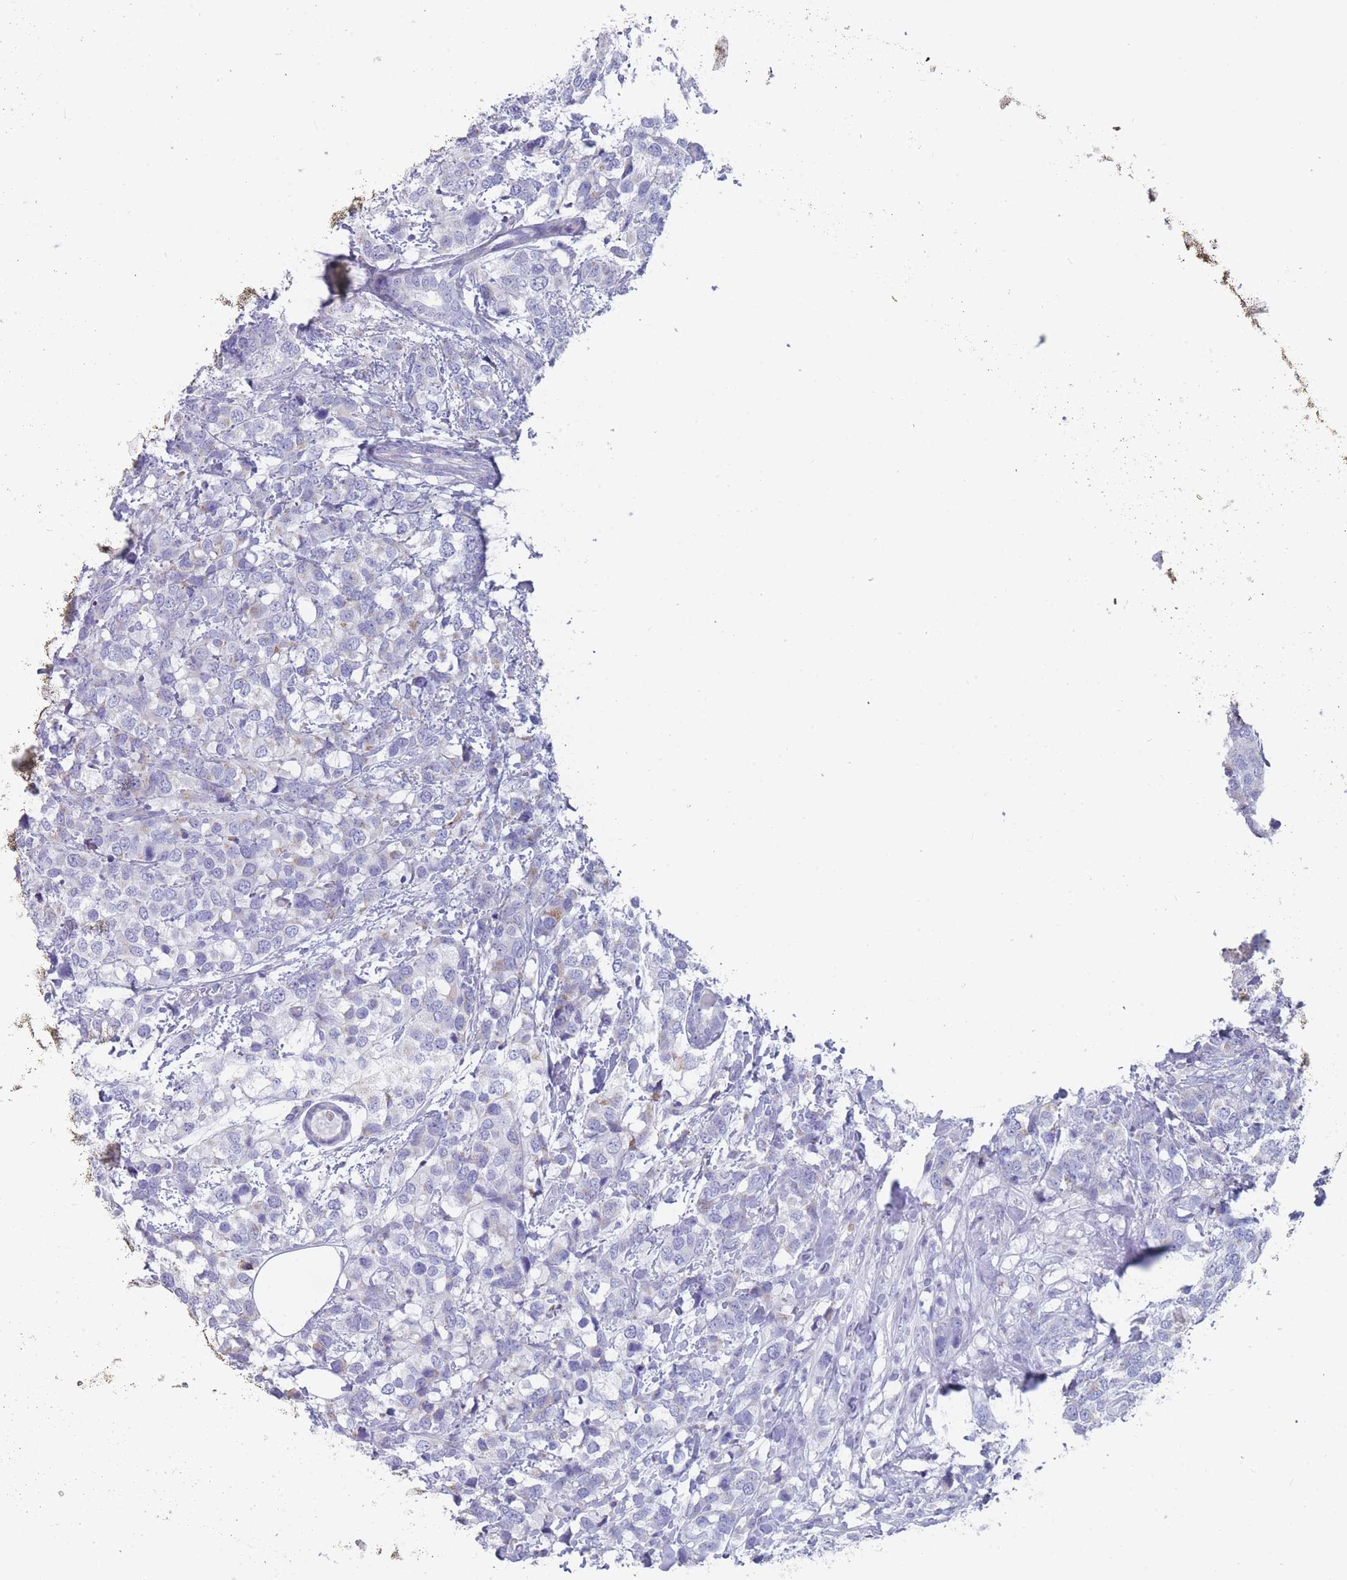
{"staining": {"intensity": "negative", "quantity": "none", "location": "none"}, "tissue": "breast cancer", "cell_type": "Tumor cells", "image_type": "cancer", "snomed": [{"axis": "morphology", "description": "Lobular carcinoma"}, {"axis": "topography", "description": "Breast"}], "caption": "The IHC image has no significant staining in tumor cells of breast lobular carcinoma tissue. (Stains: DAB IHC with hematoxylin counter stain, Microscopy: brightfield microscopy at high magnification).", "gene": "ST8SIA5", "patient": {"sex": "female", "age": 59}}